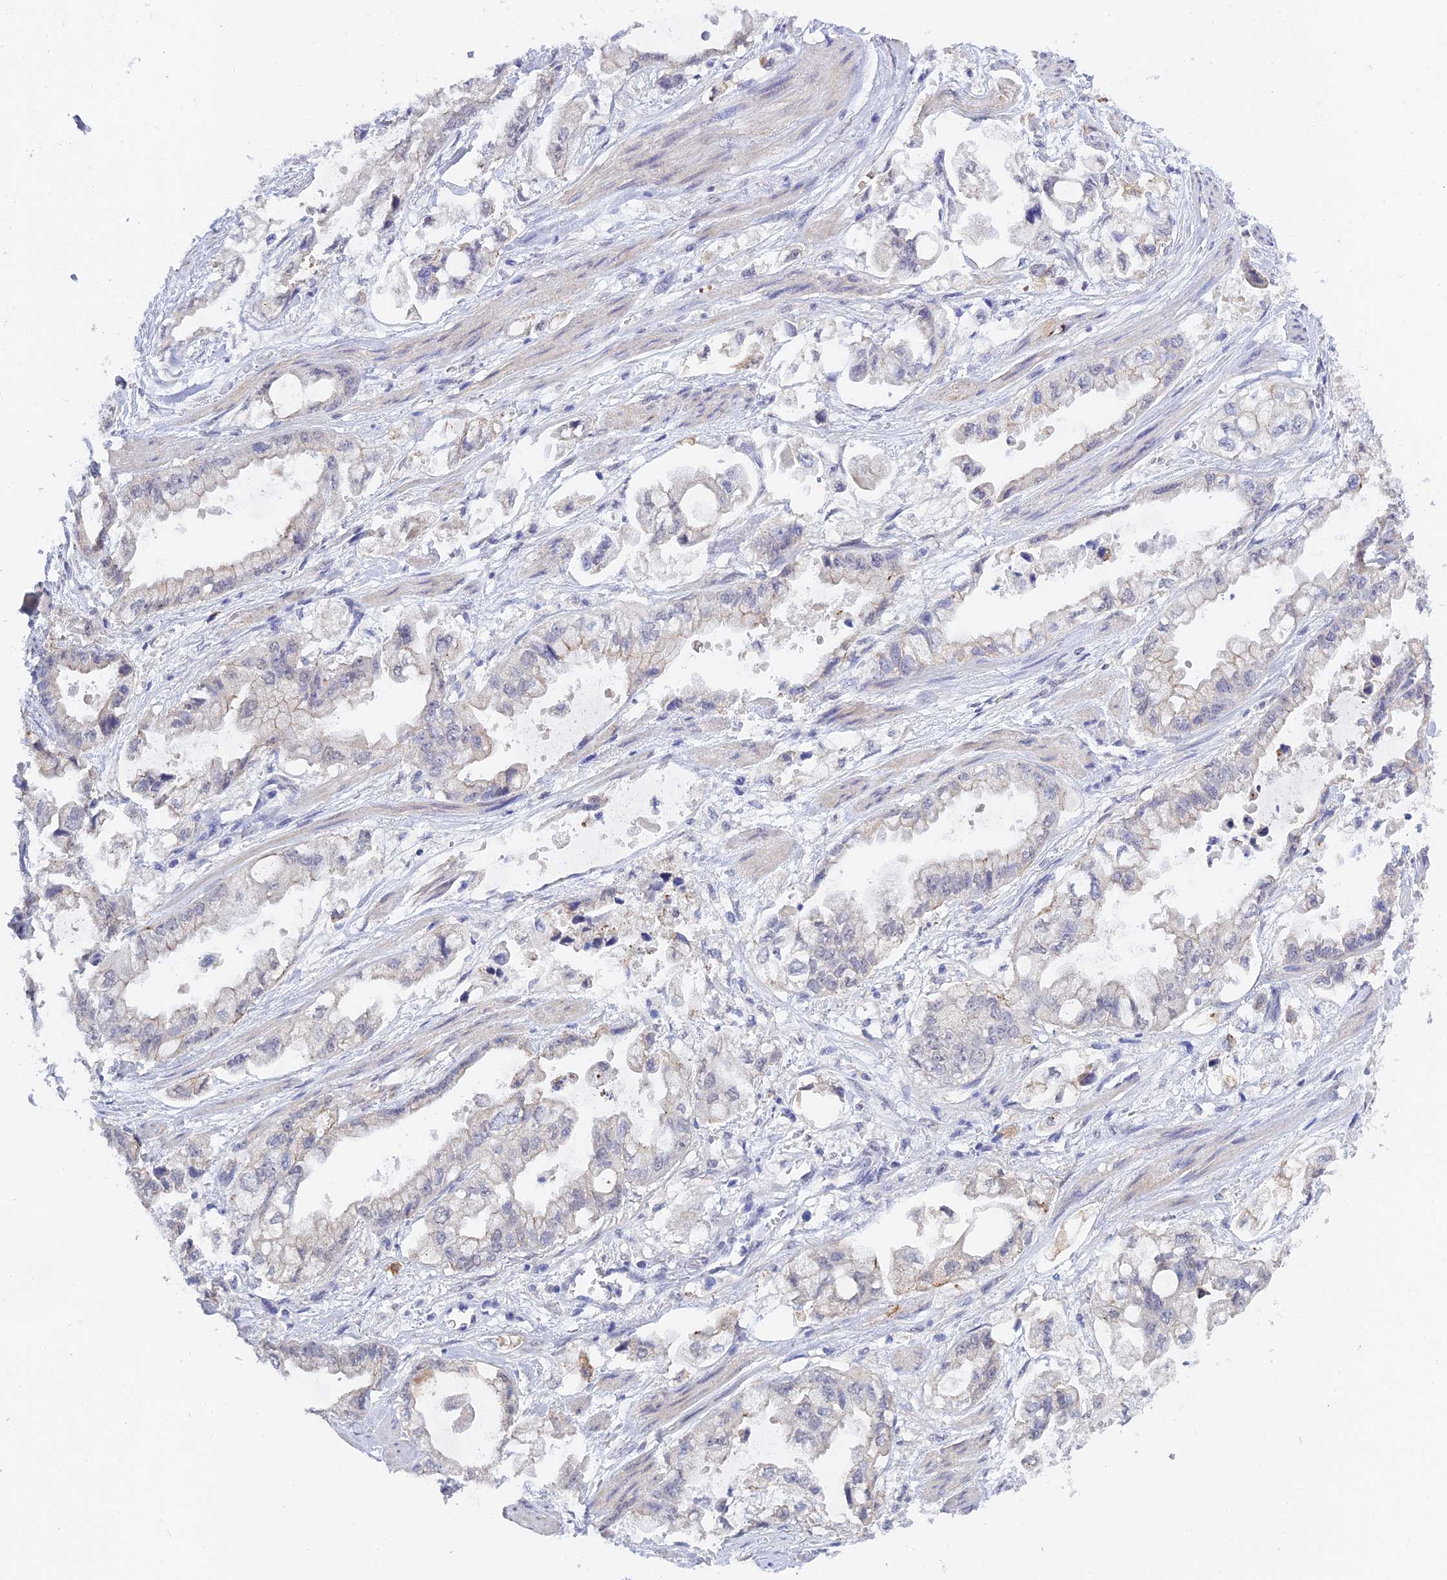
{"staining": {"intensity": "negative", "quantity": "none", "location": "none"}, "tissue": "stomach cancer", "cell_type": "Tumor cells", "image_type": "cancer", "snomed": [{"axis": "morphology", "description": "Adenocarcinoma, NOS"}, {"axis": "topography", "description": "Stomach"}], "caption": "DAB immunohistochemical staining of human adenocarcinoma (stomach) exhibits no significant positivity in tumor cells.", "gene": "HOXB1", "patient": {"sex": "male", "age": 62}}